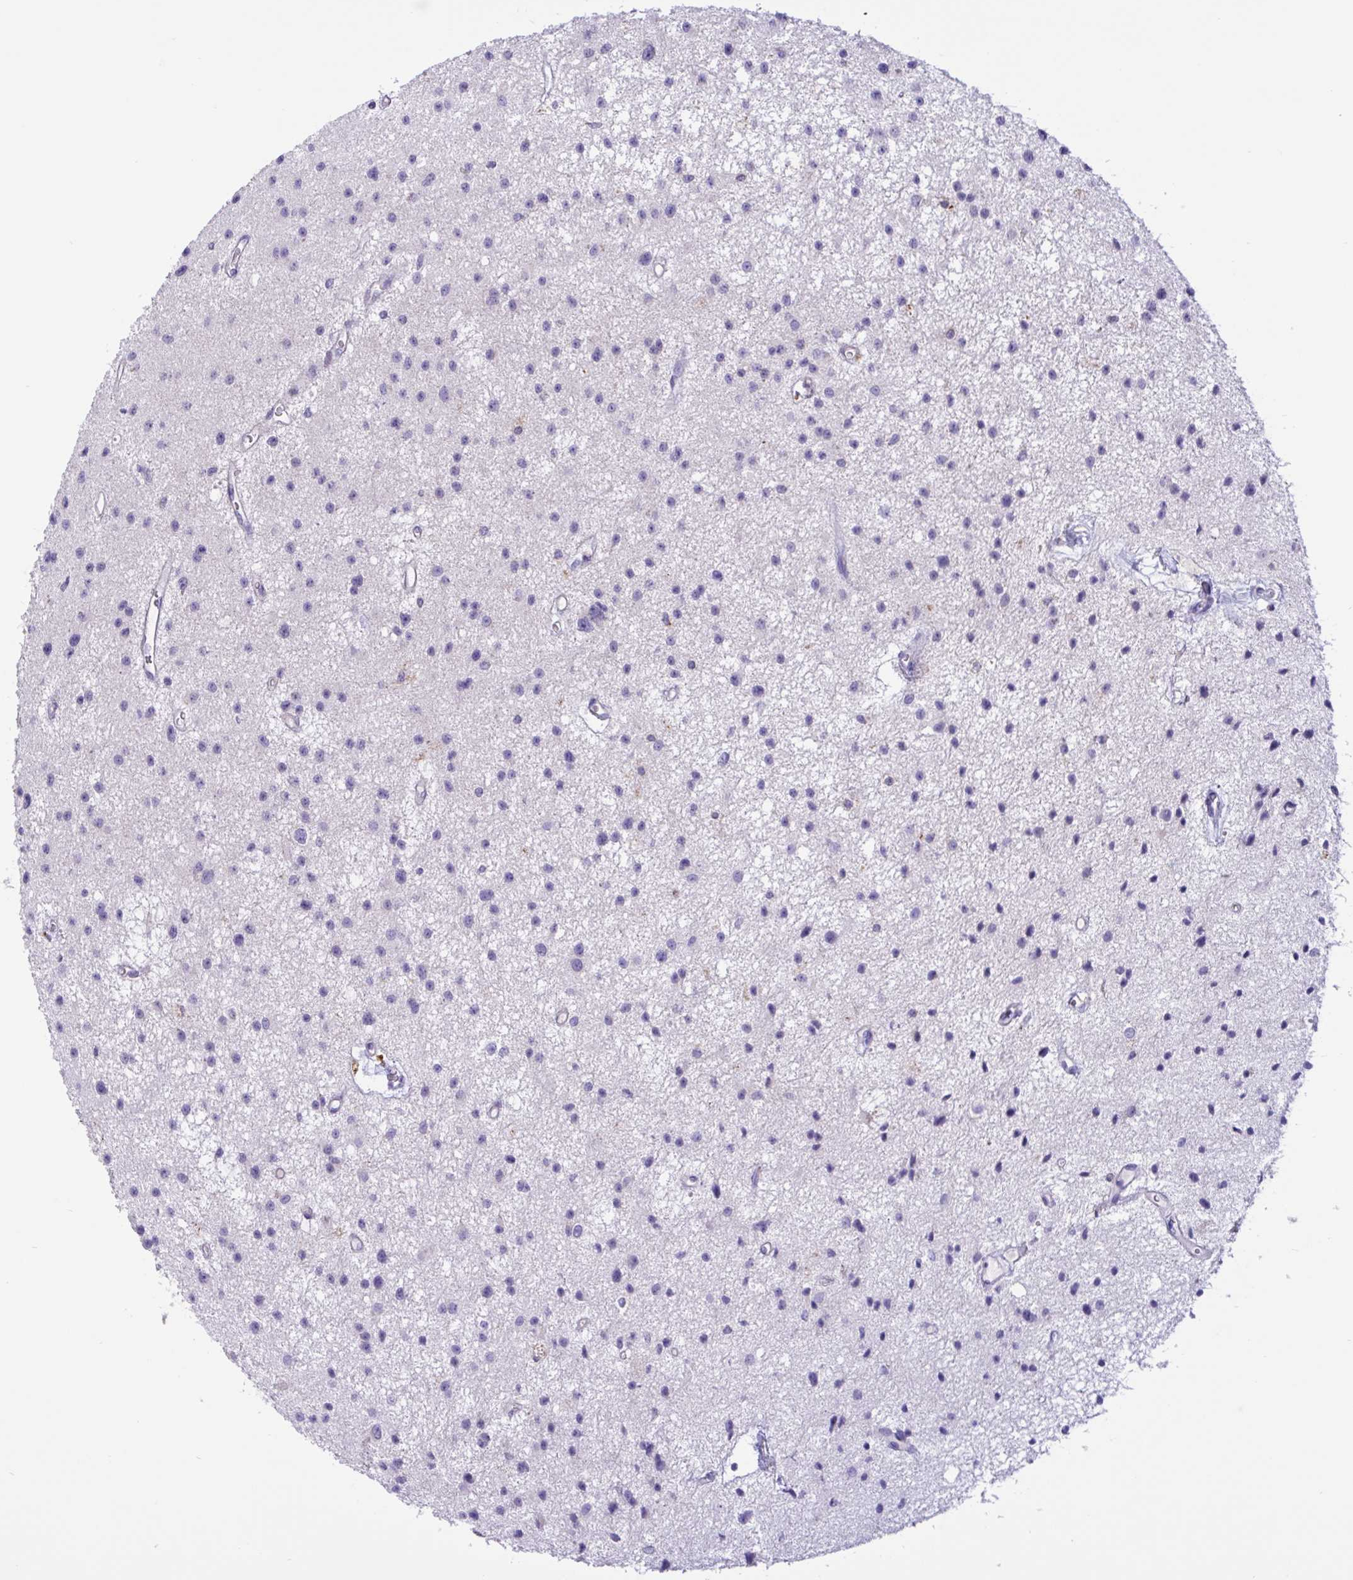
{"staining": {"intensity": "negative", "quantity": "none", "location": "none"}, "tissue": "glioma", "cell_type": "Tumor cells", "image_type": "cancer", "snomed": [{"axis": "morphology", "description": "Glioma, malignant, Low grade"}, {"axis": "topography", "description": "Brain"}], "caption": "An immunohistochemistry (IHC) image of malignant low-grade glioma is shown. There is no staining in tumor cells of malignant low-grade glioma. The staining was performed using DAB (3,3'-diaminobenzidine) to visualize the protein expression in brown, while the nuclei were stained in blue with hematoxylin (Magnification: 20x).", "gene": "DSC3", "patient": {"sex": "male", "age": 43}}